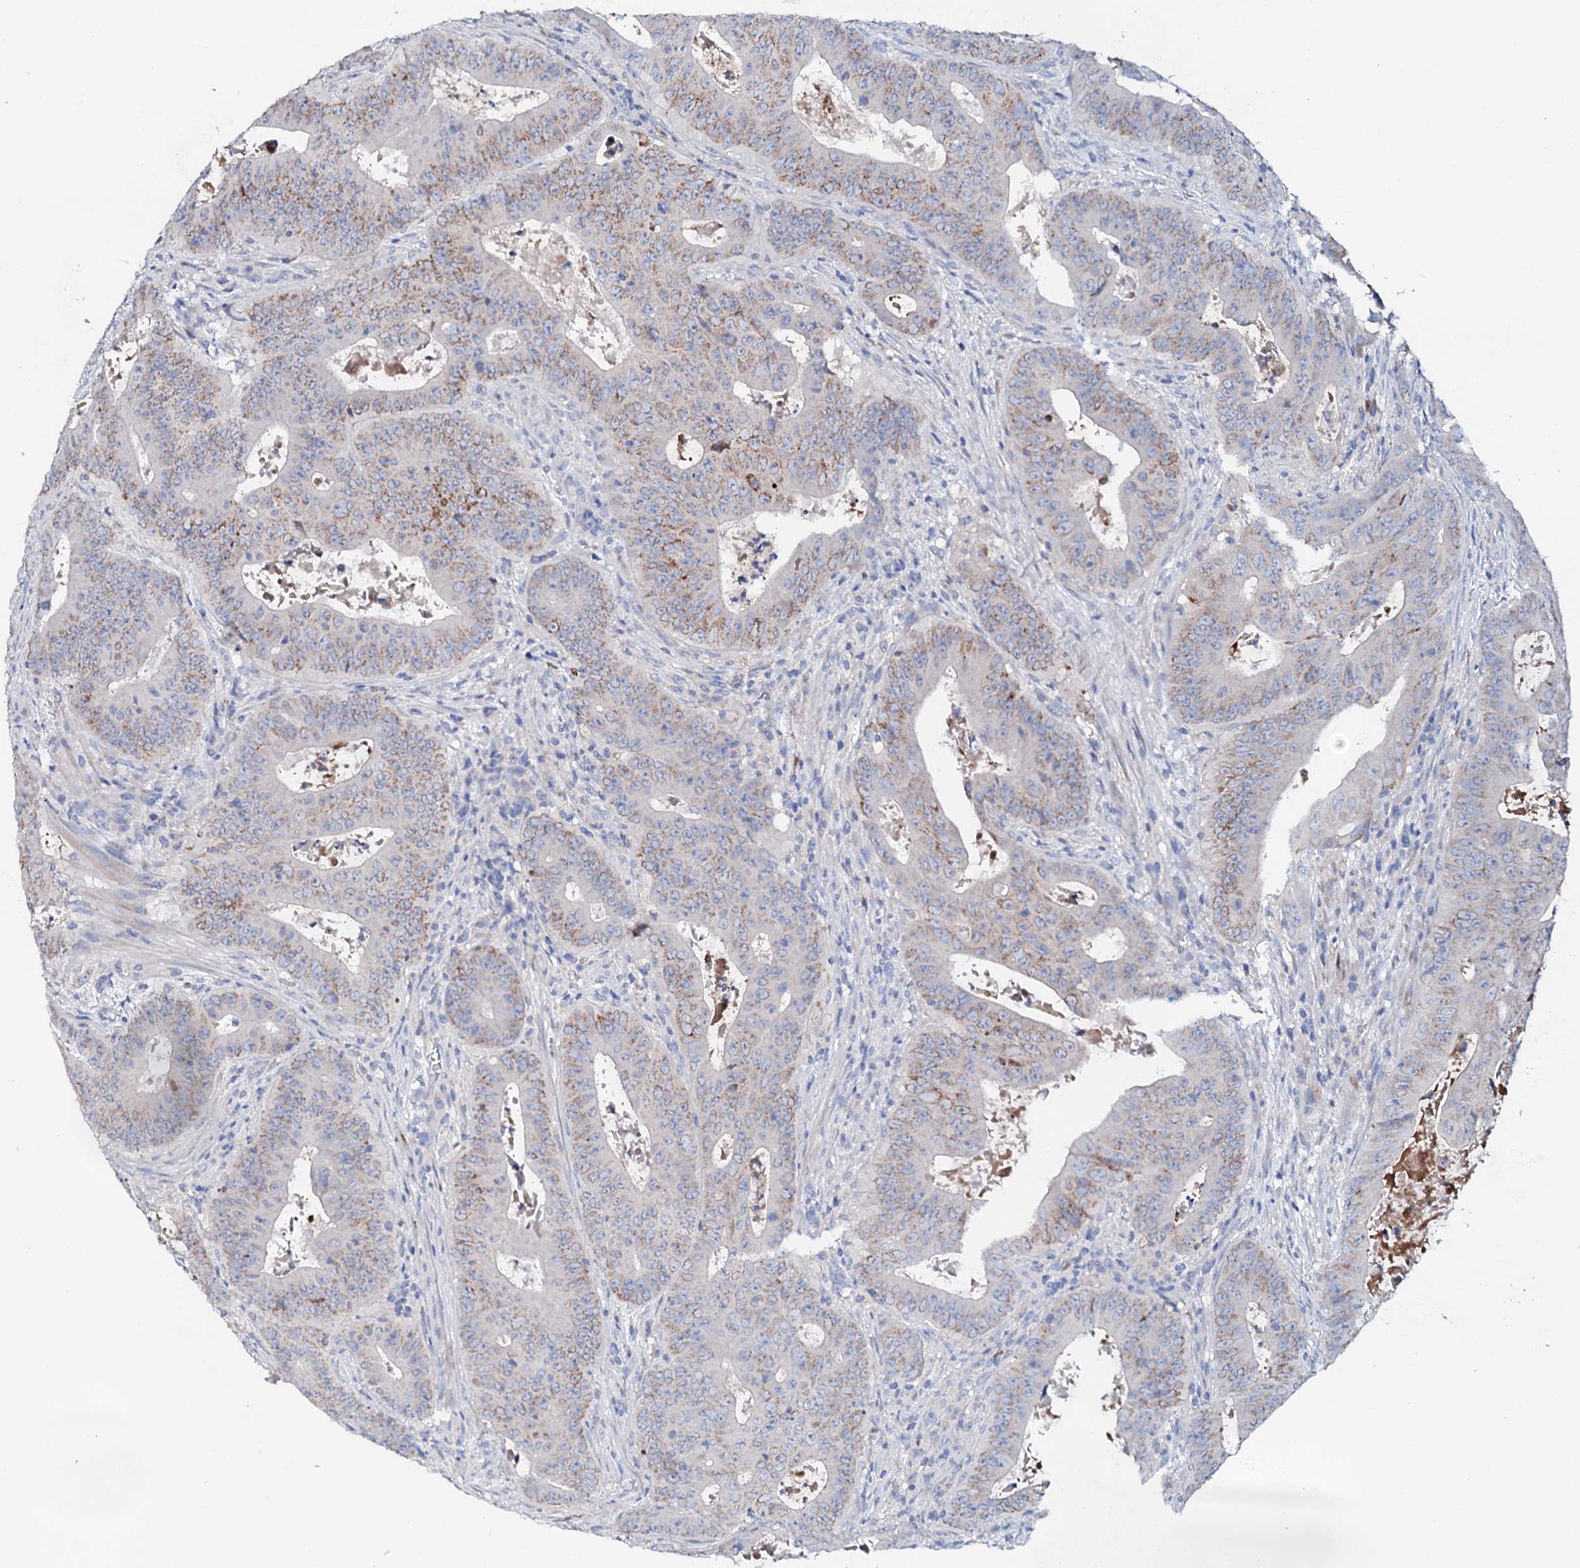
{"staining": {"intensity": "moderate", "quantity": "<25%", "location": "cytoplasmic/membranous"}, "tissue": "colorectal cancer", "cell_type": "Tumor cells", "image_type": "cancer", "snomed": [{"axis": "morphology", "description": "Adenocarcinoma, NOS"}, {"axis": "topography", "description": "Rectum"}], "caption": "A brown stain highlights moderate cytoplasmic/membranous staining of a protein in colorectal adenocarcinoma tumor cells.", "gene": "SLC10A7", "patient": {"sex": "female", "age": 75}}